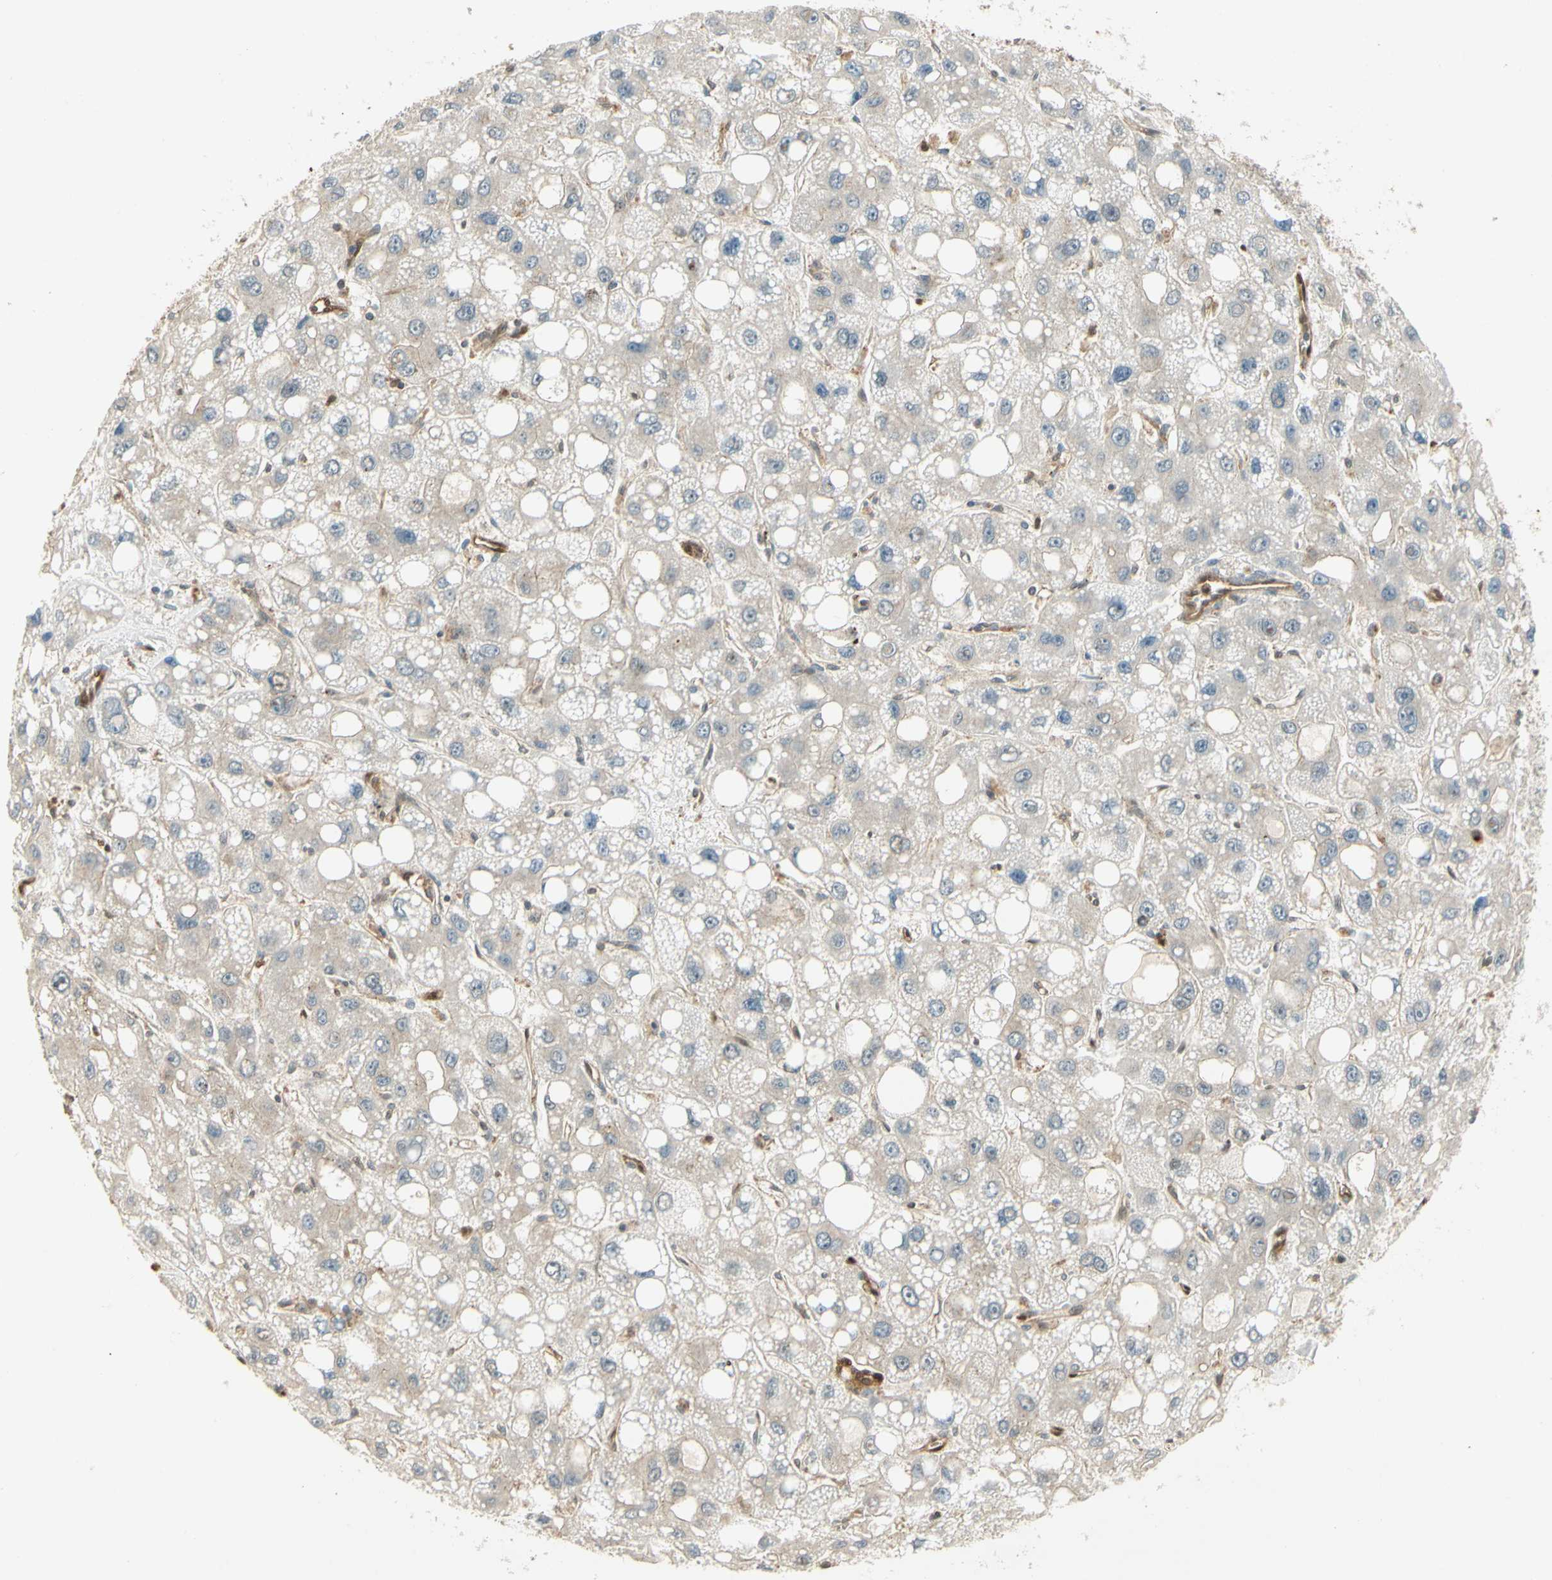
{"staining": {"intensity": "negative", "quantity": "none", "location": "none"}, "tissue": "liver cancer", "cell_type": "Tumor cells", "image_type": "cancer", "snomed": [{"axis": "morphology", "description": "Carcinoma, Hepatocellular, NOS"}, {"axis": "topography", "description": "Liver"}], "caption": "This image is of hepatocellular carcinoma (liver) stained with immunohistochemistry to label a protein in brown with the nuclei are counter-stained blue. There is no positivity in tumor cells.", "gene": "LTA4H", "patient": {"sex": "male", "age": 55}}